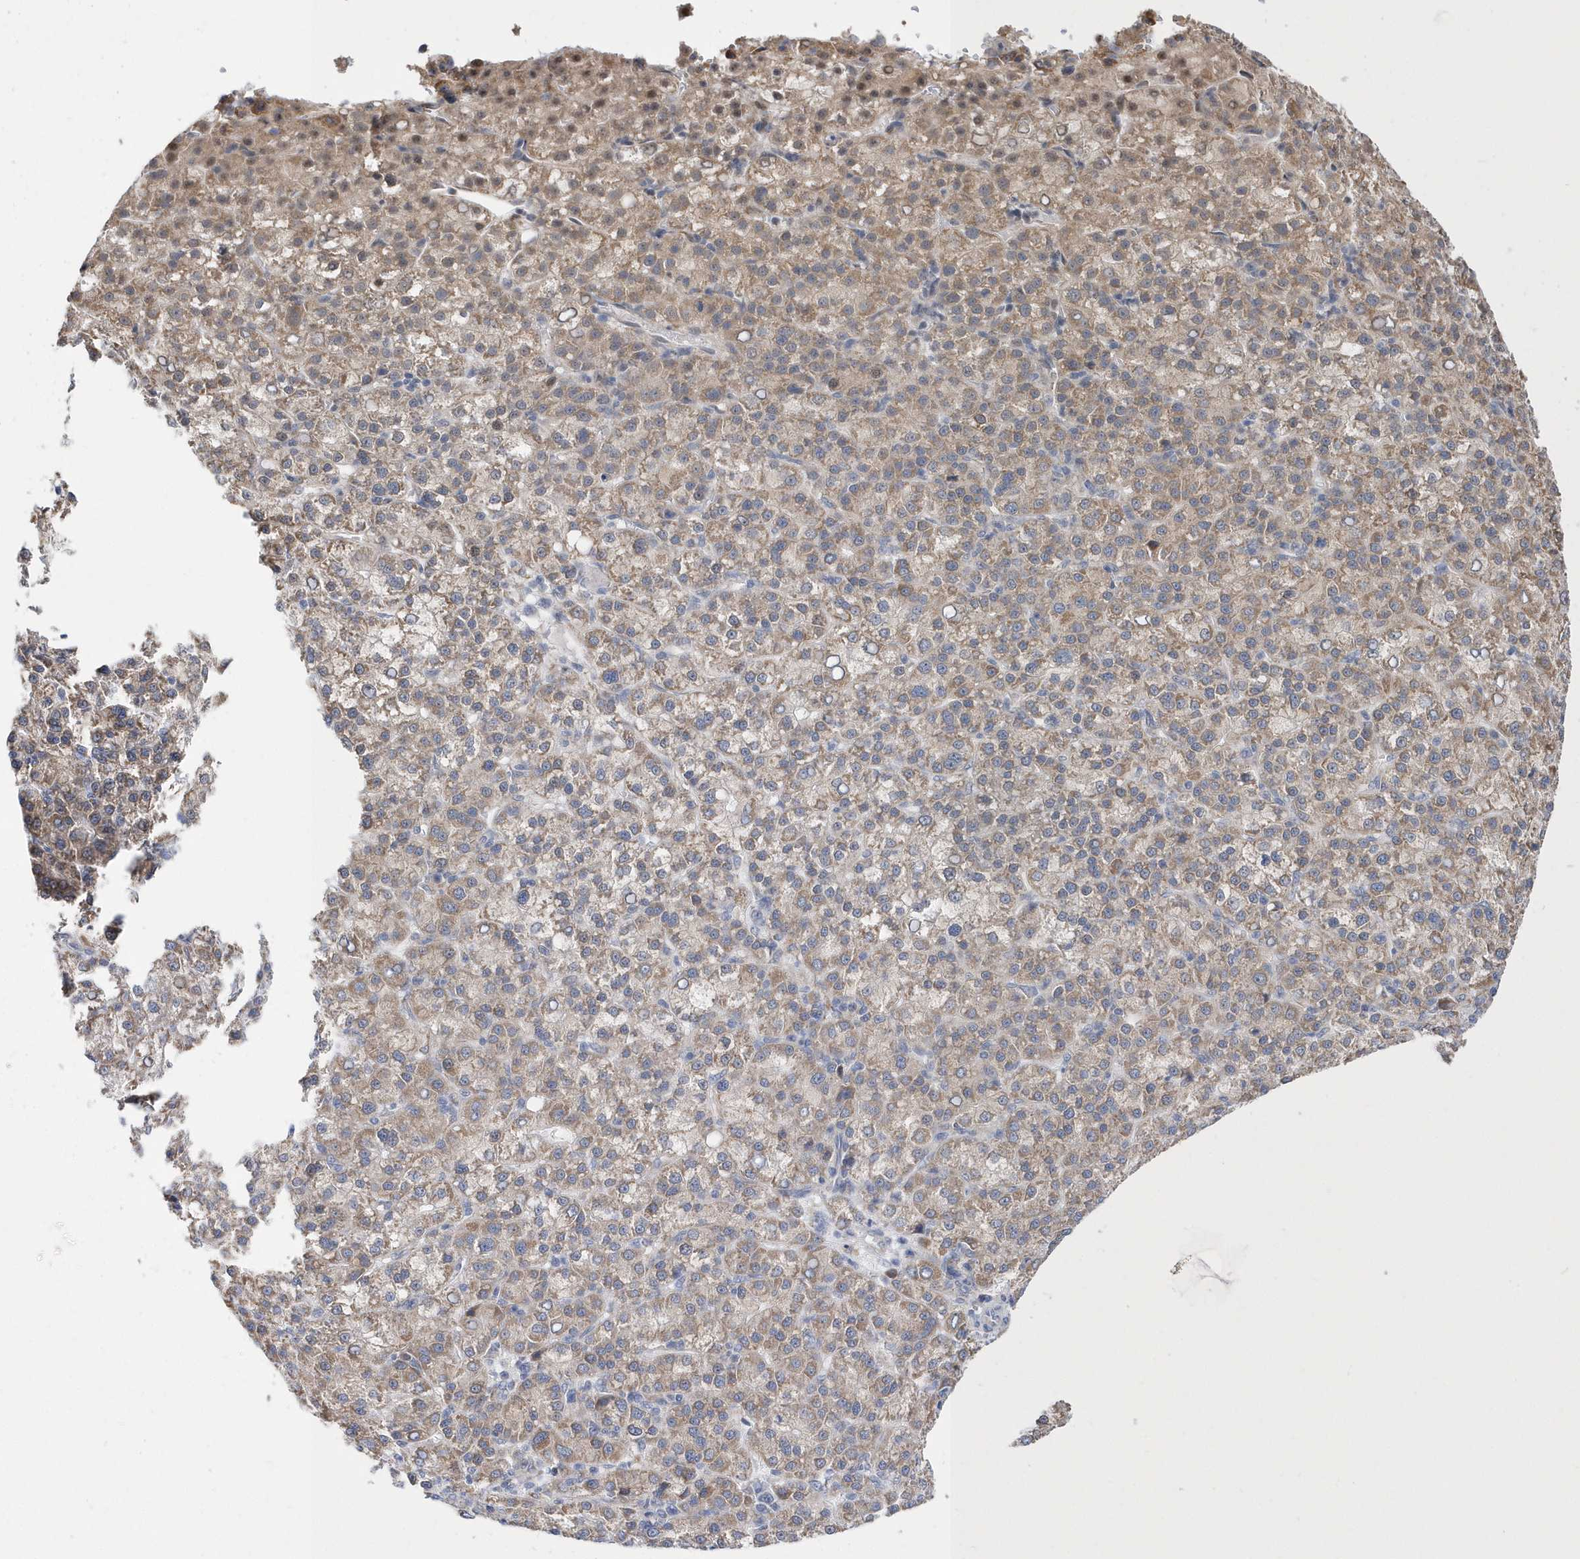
{"staining": {"intensity": "moderate", "quantity": ">75%", "location": "cytoplasmic/membranous"}, "tissue": "liver cancer", "cell_type": "Tumor cells", "image_type": "cancer", "snomed": [{"axis": "morphology", "description": "Carcinoma, Hepatocellular, NOS"}, {"axis": "topography", "description": "Liver"}], "caption": "Protein expression analysis of liver cancer (hepatocellular carcinoma) demonstrates moderate cytoplasmic/membranous expression in approximately >75% of tumor cells.", "gene": "SPATA5", "patient": {"sex": "female", "age": 58}}